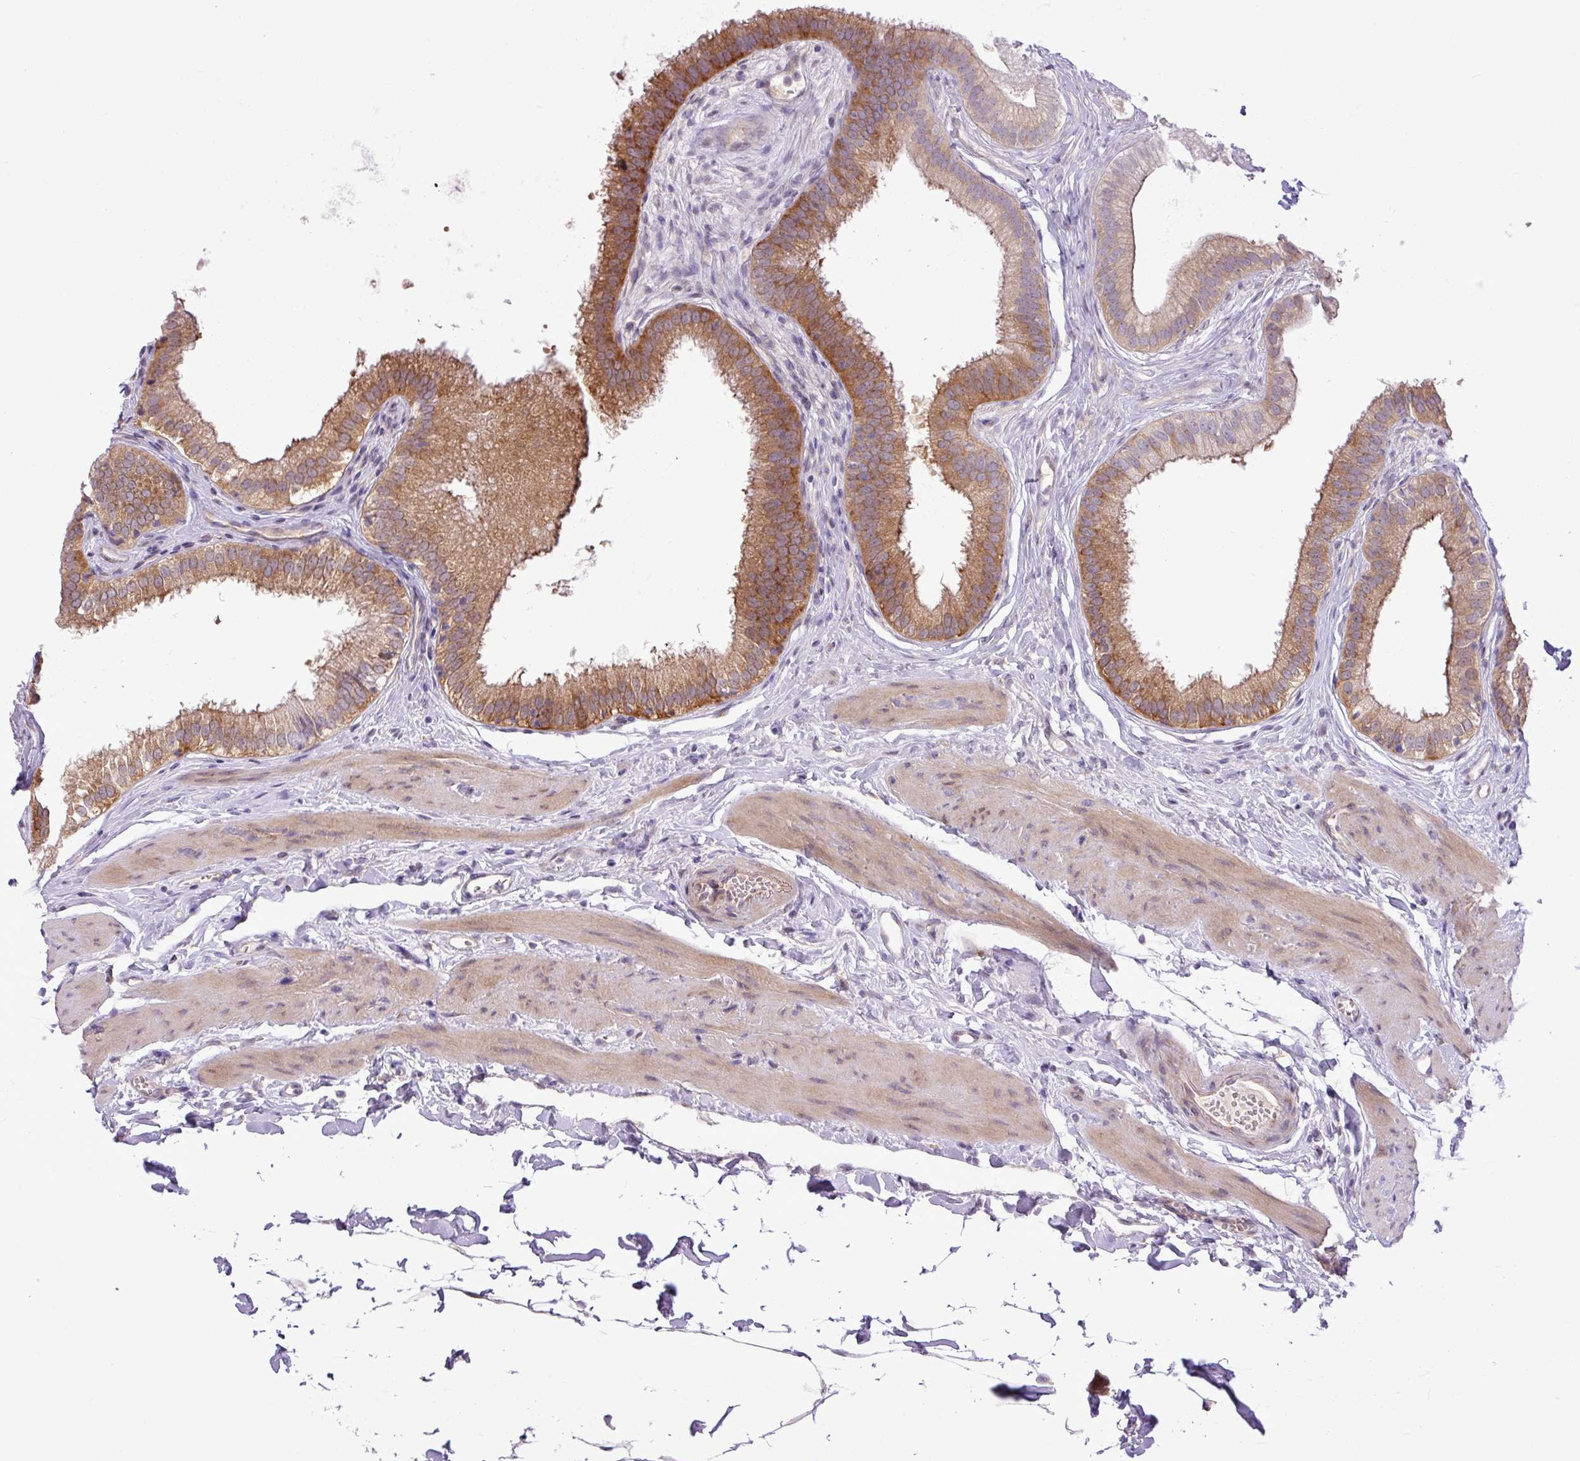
{"staining": {"intensity": "strong", "quantity": ">75%", "location": "cytoplasmic/membranous"}, "tissue": "gallbladder", "cell_type": "Glandular cells", "image_type": "normal", "snomed": [{"axis": "morphology", "description": "Normal tissue, NOS"}, {"axis": "topography", "description": "Gallbladder"}], "caption": "Immunohistochemical staining of unremarkable gallbladder shows >75% levels of strong cytoplasmic/membranous protein expression in approximately >75% of glandular cells.", "gene": "FAM222B", "patient": {"sex": "female", "age": 54}}